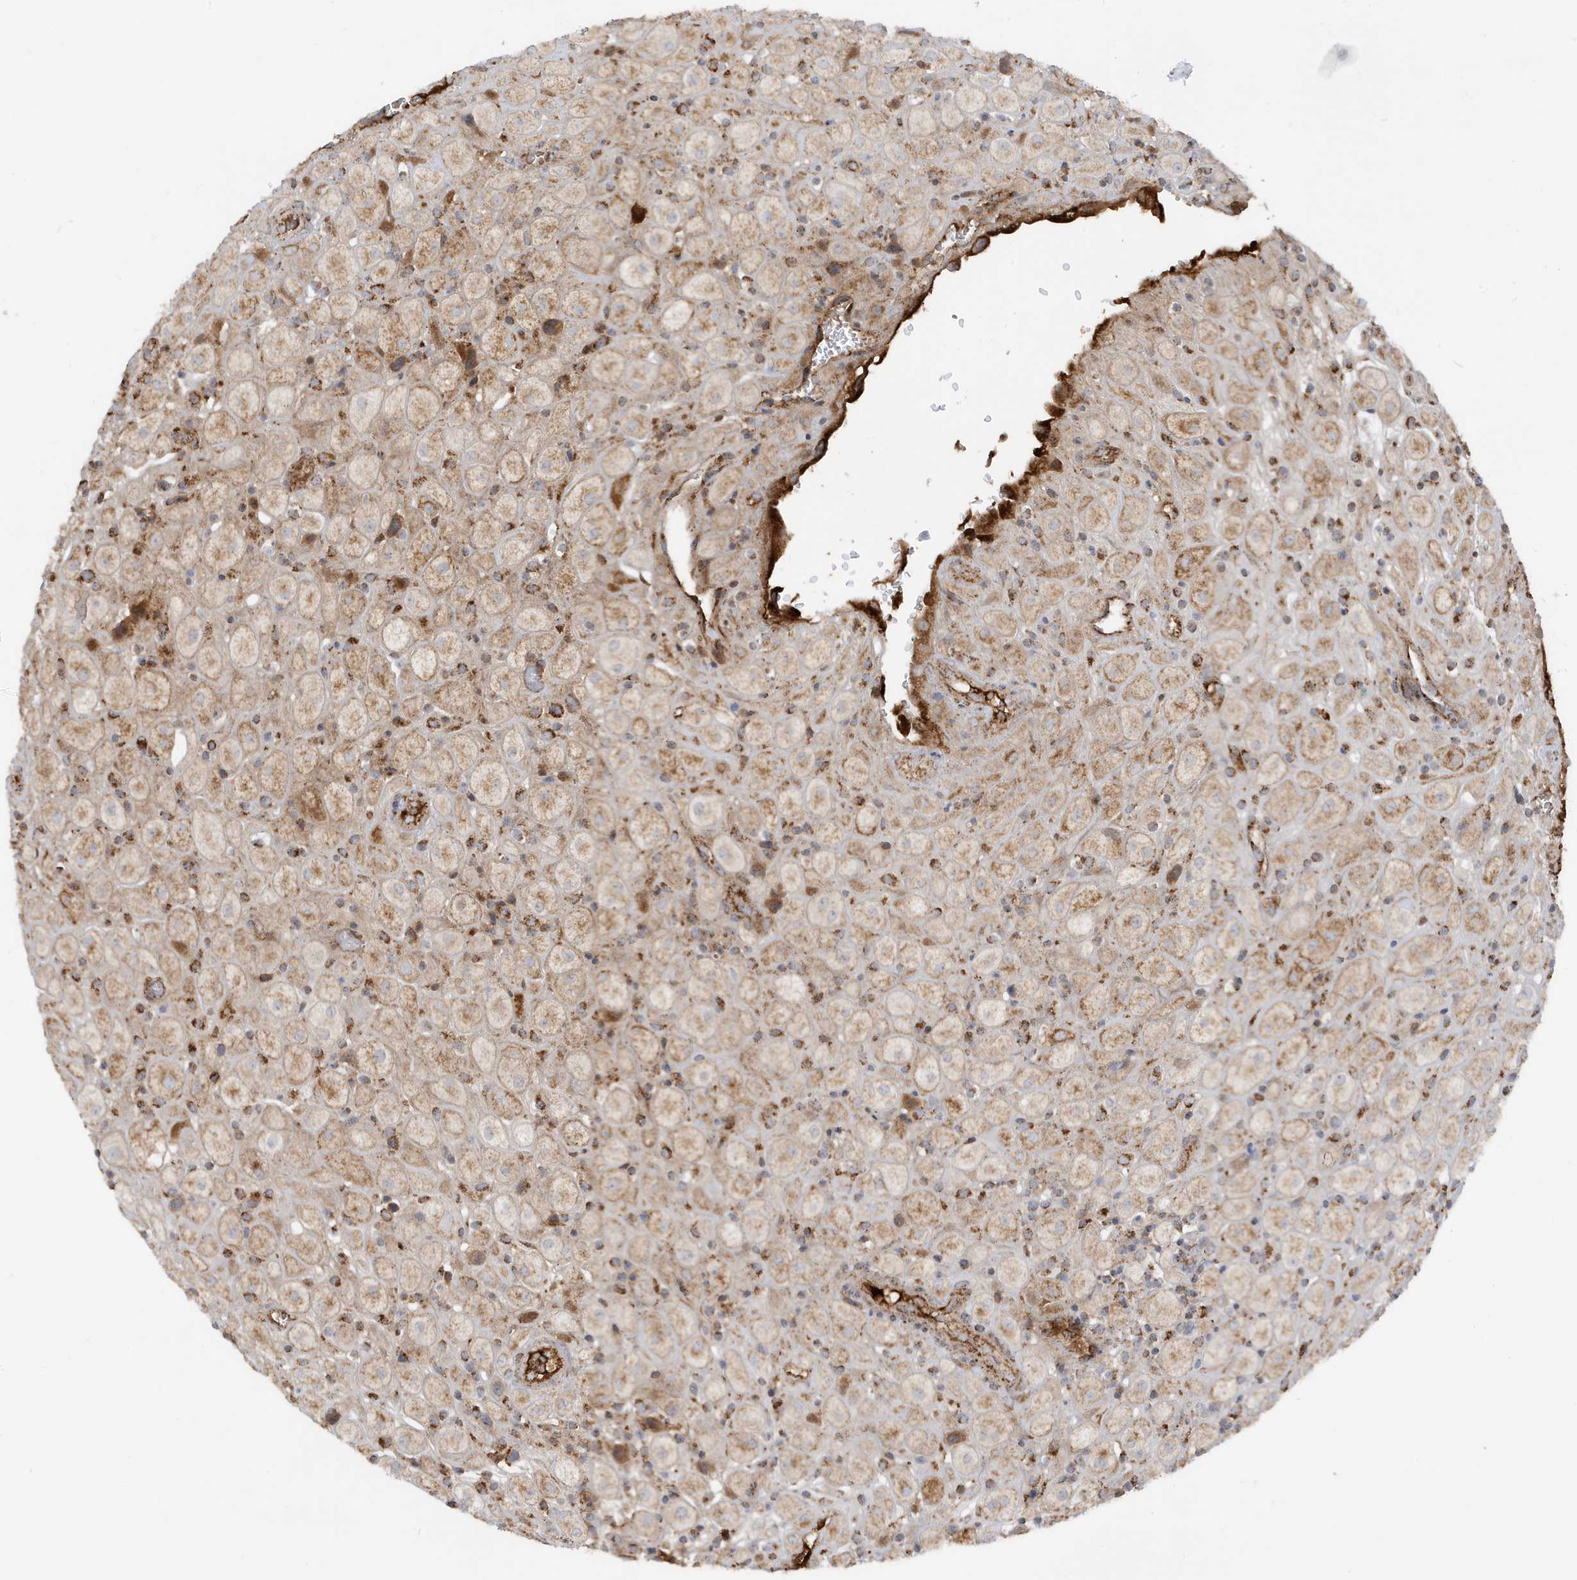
{"staining": {"intensity": "weak", "quantity": "25%-75%", "location": "cytoplasmic/membranous"}, "tissue": "placenta", "cell_type": "Decidual cells", "image_type": "normal", "snomed": [{"axis": "morphology", "description": "Normal tissue, NOS"}, {"axis": "topography", "description": "Placenta"}], "caption": "Human placenta stained with a brown dye displays weak cytoplasmic/membranous positive staining in approximately 25%-75% of decidual cells.", "gene": "IFT57", "patient": {"sex": "female", "age": 35}}